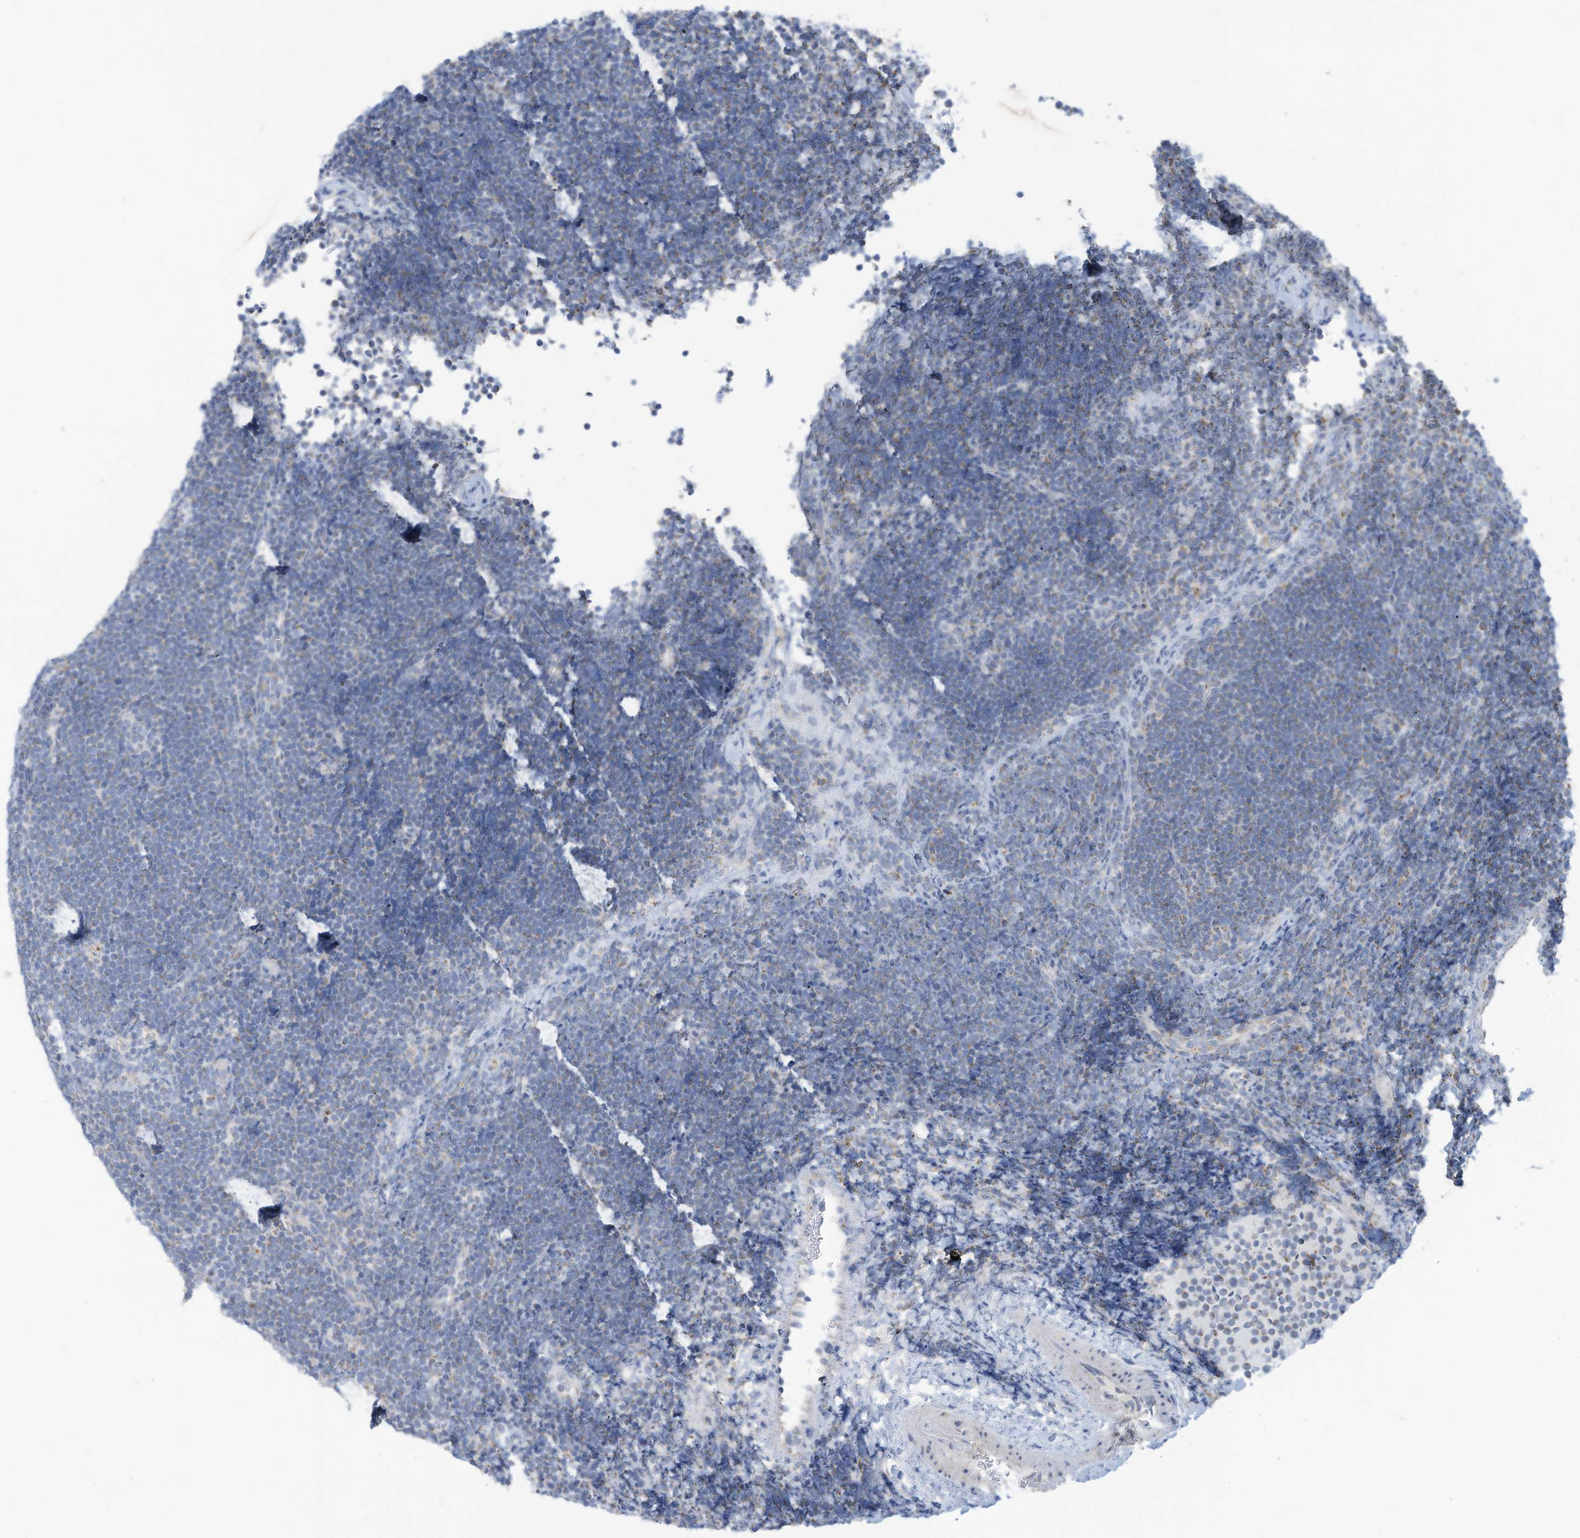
{"staining": {"intensity": "negative", "quantity": "none", "location": "none"}, "tissue": "lymphoma", "cell_type": "Tumor cells", "image_type": "cancer", "snomed": [{"axis": "morphology", "description": "Malignant lymphoma, non-Hodgkin's type, High grade"}, {"axis": "topography", "description": "Lymph node"}], "caption": "This is an immunohistochemistry (IHC) image of lymphoma. There is no positivity in tumor cells.", "gene": "NLN", "patient": {"sex": "male", "age": 13}}